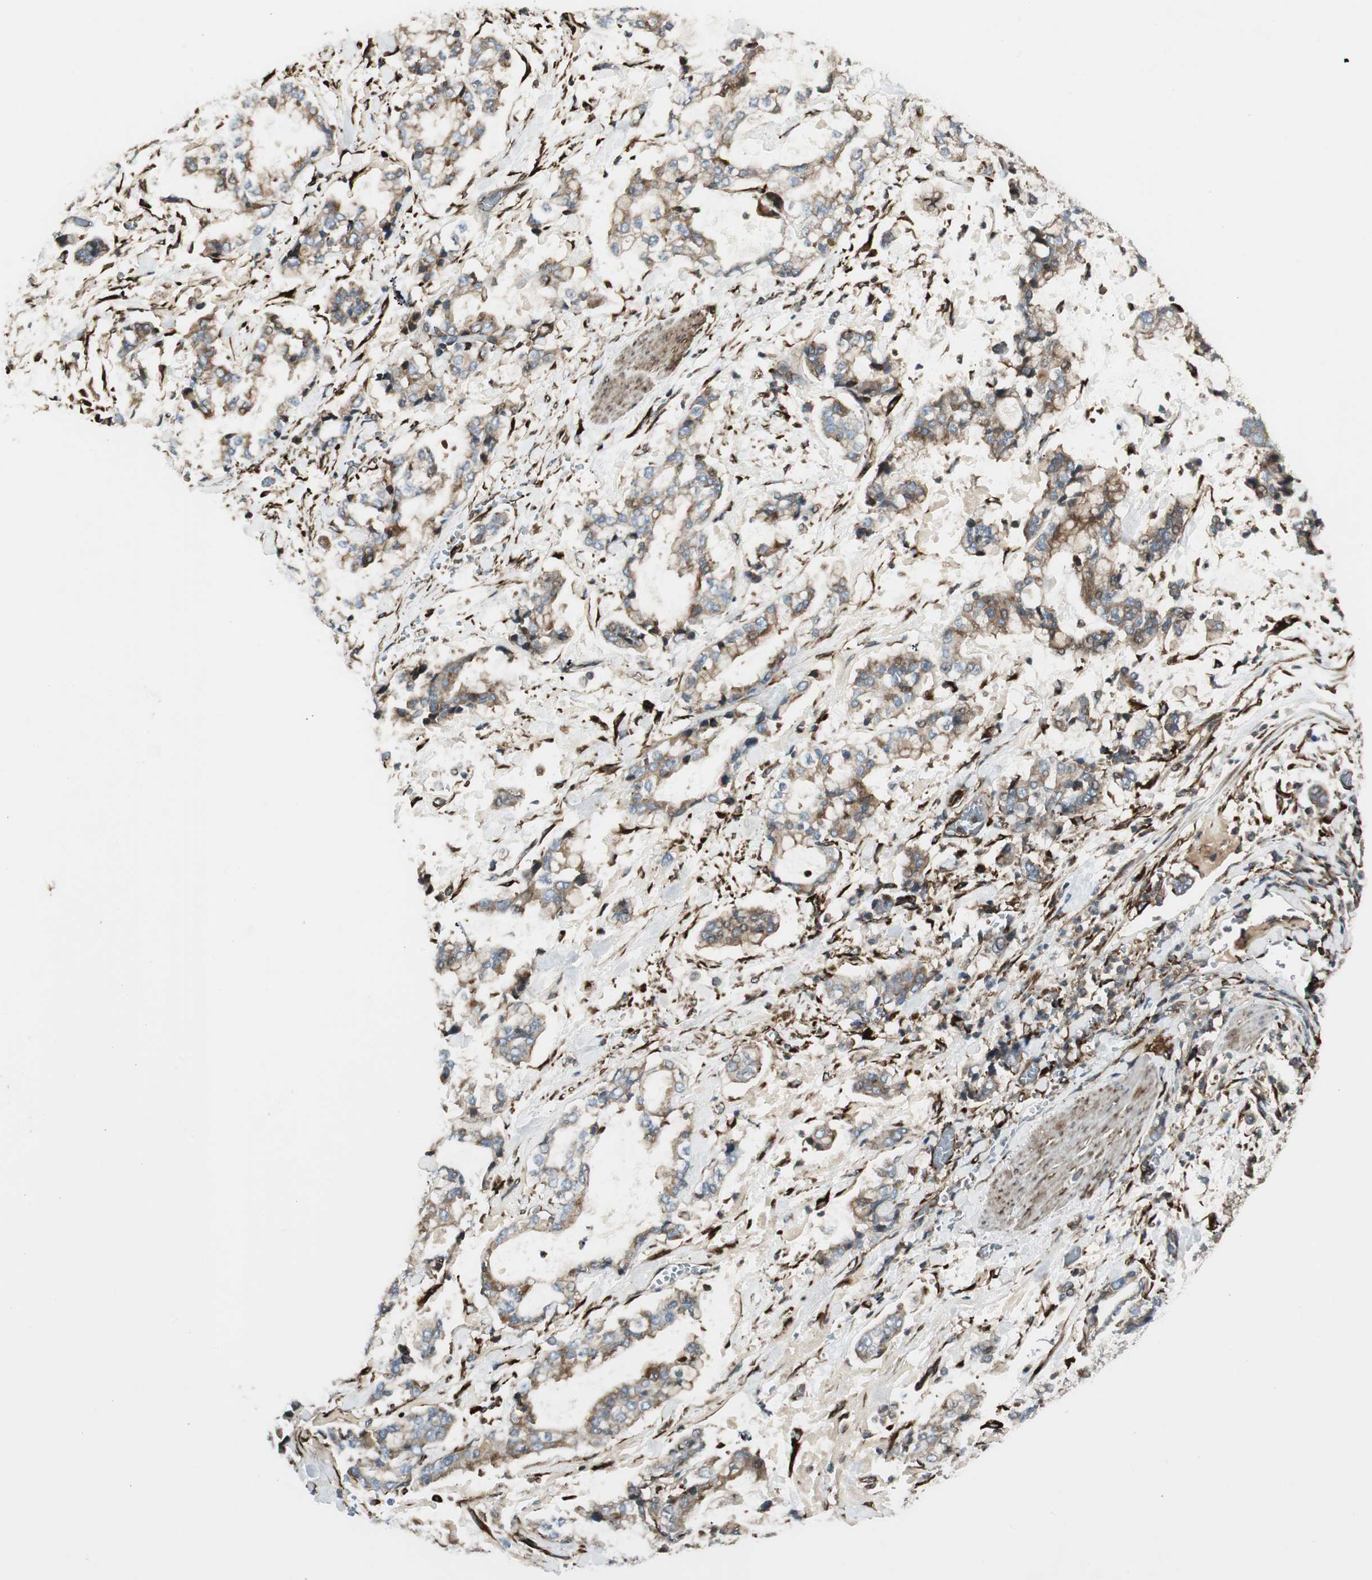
{"staining": {"intensity": "moderate", "quantity": ">75%", "location": "cytoplasmic/membranous"}, "tissue": "stomach cancer", "cell_type": "Tumor cells", "image_type": "cancer", "snomed": [{"axis": "morphology", "description": "Normal tissue, NOS"}, {"axis": "morphology", "description": "Adenocarcinoma, NOS"}, {"axis": "topography", "description": "Stomach, upper"}, {"axis": "topography", "description": "Stomach"}], "caption": "About >75% of tumor cells in adenocarcinoma (stomach) display moderate cytoplasmic/membranous protein staining as visualized by brown immunohistochemical staining.", "gene": "PRKG1", "patient": {"sex": "male", "age": 76}}